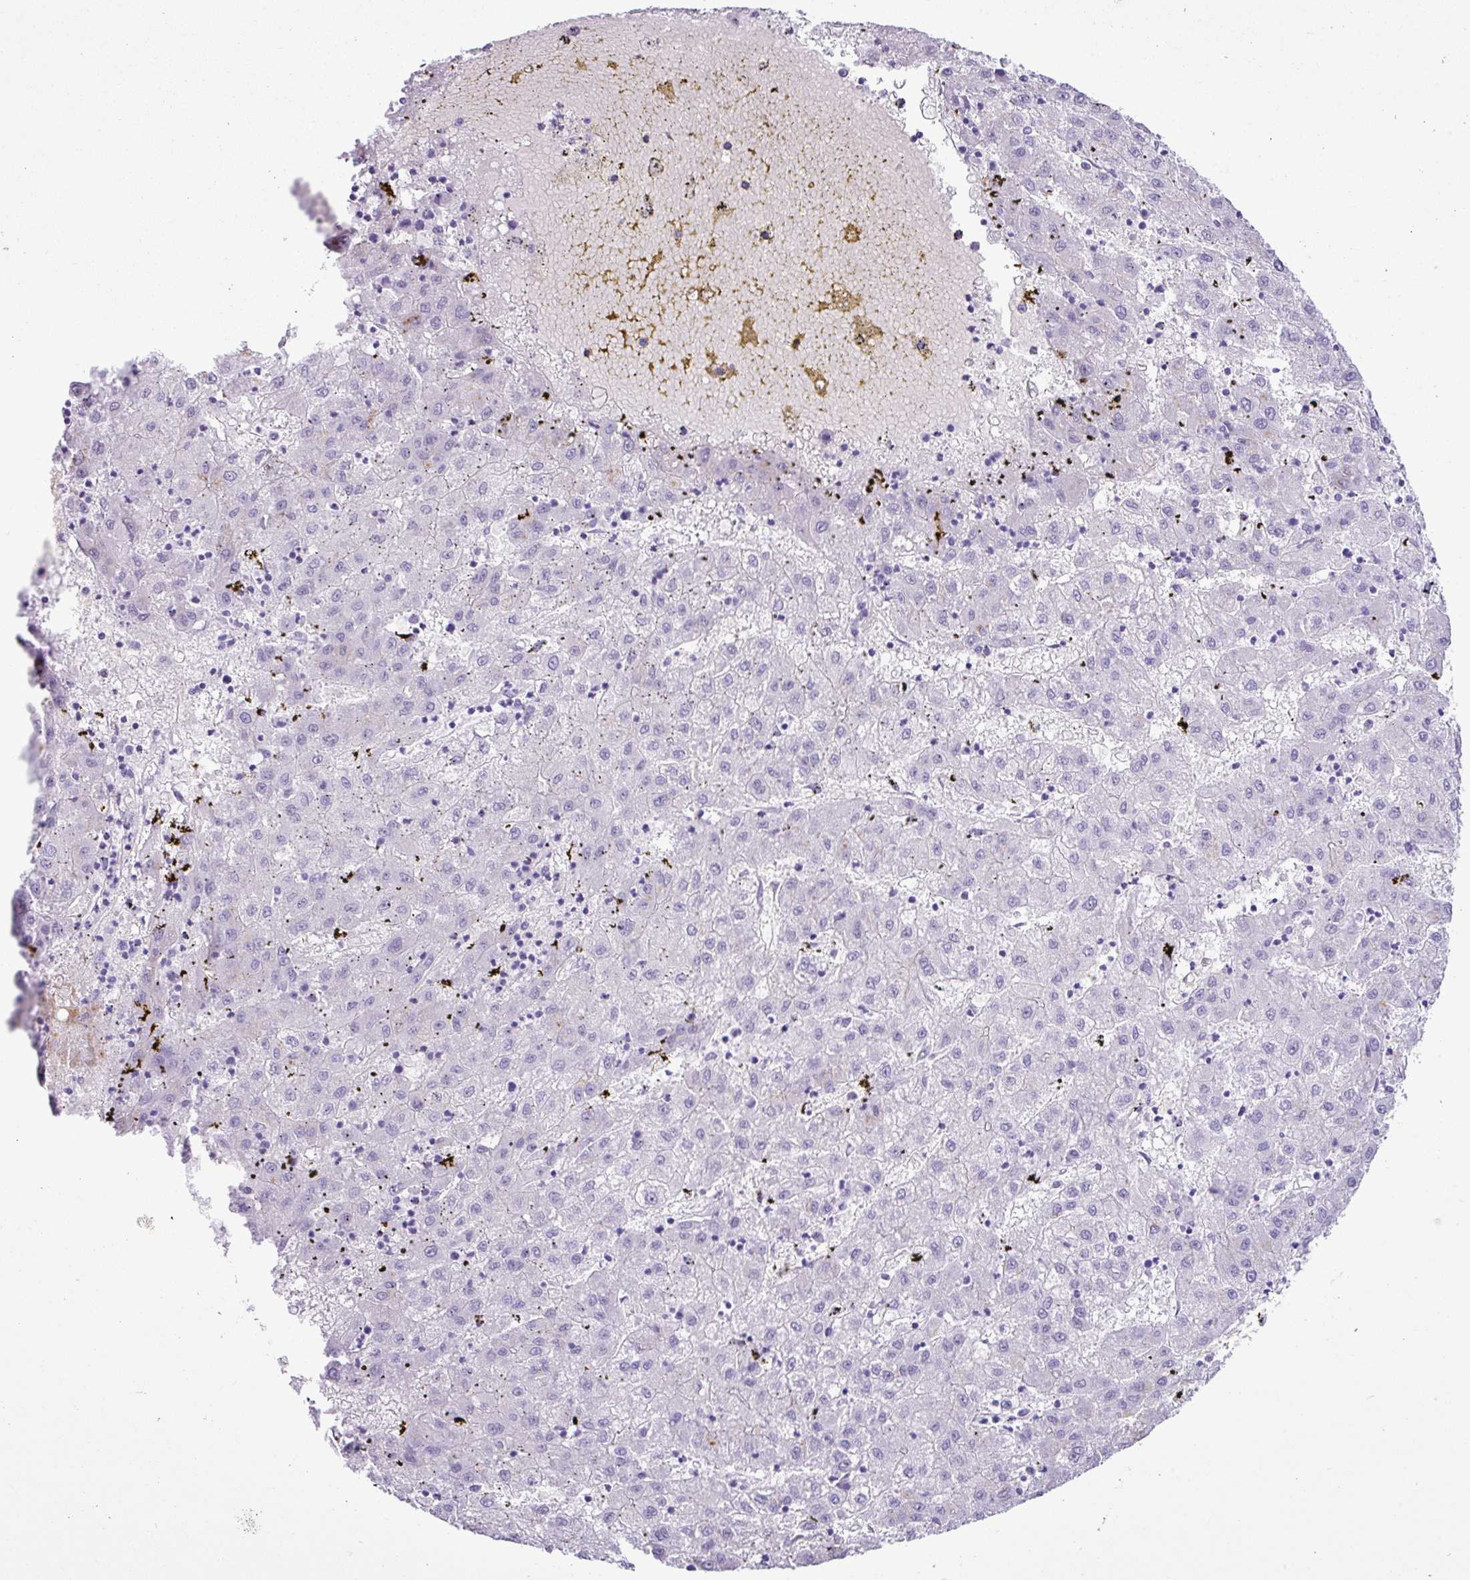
{"staining": {"intensity": "negative", "quantity": "none", "location": "none"}, "tissue": "liver cancer", "cell_type": "Tumor cells", "image_type": "cancer", "snomed": [{"axis": "morphology", "description": "Carcinoma, Hepatocellular, NOS"}, {"axis": "topography", "description": "Liver"}], "caption": "Immunohistochemistry histopathology image of human hepatocellular carcinoma (liver) stained for a protein (brown), which reveals no staining in tumor cells.", "gene": "ZSCAN5A", "patient": {"sex": "male", "age": 72}}